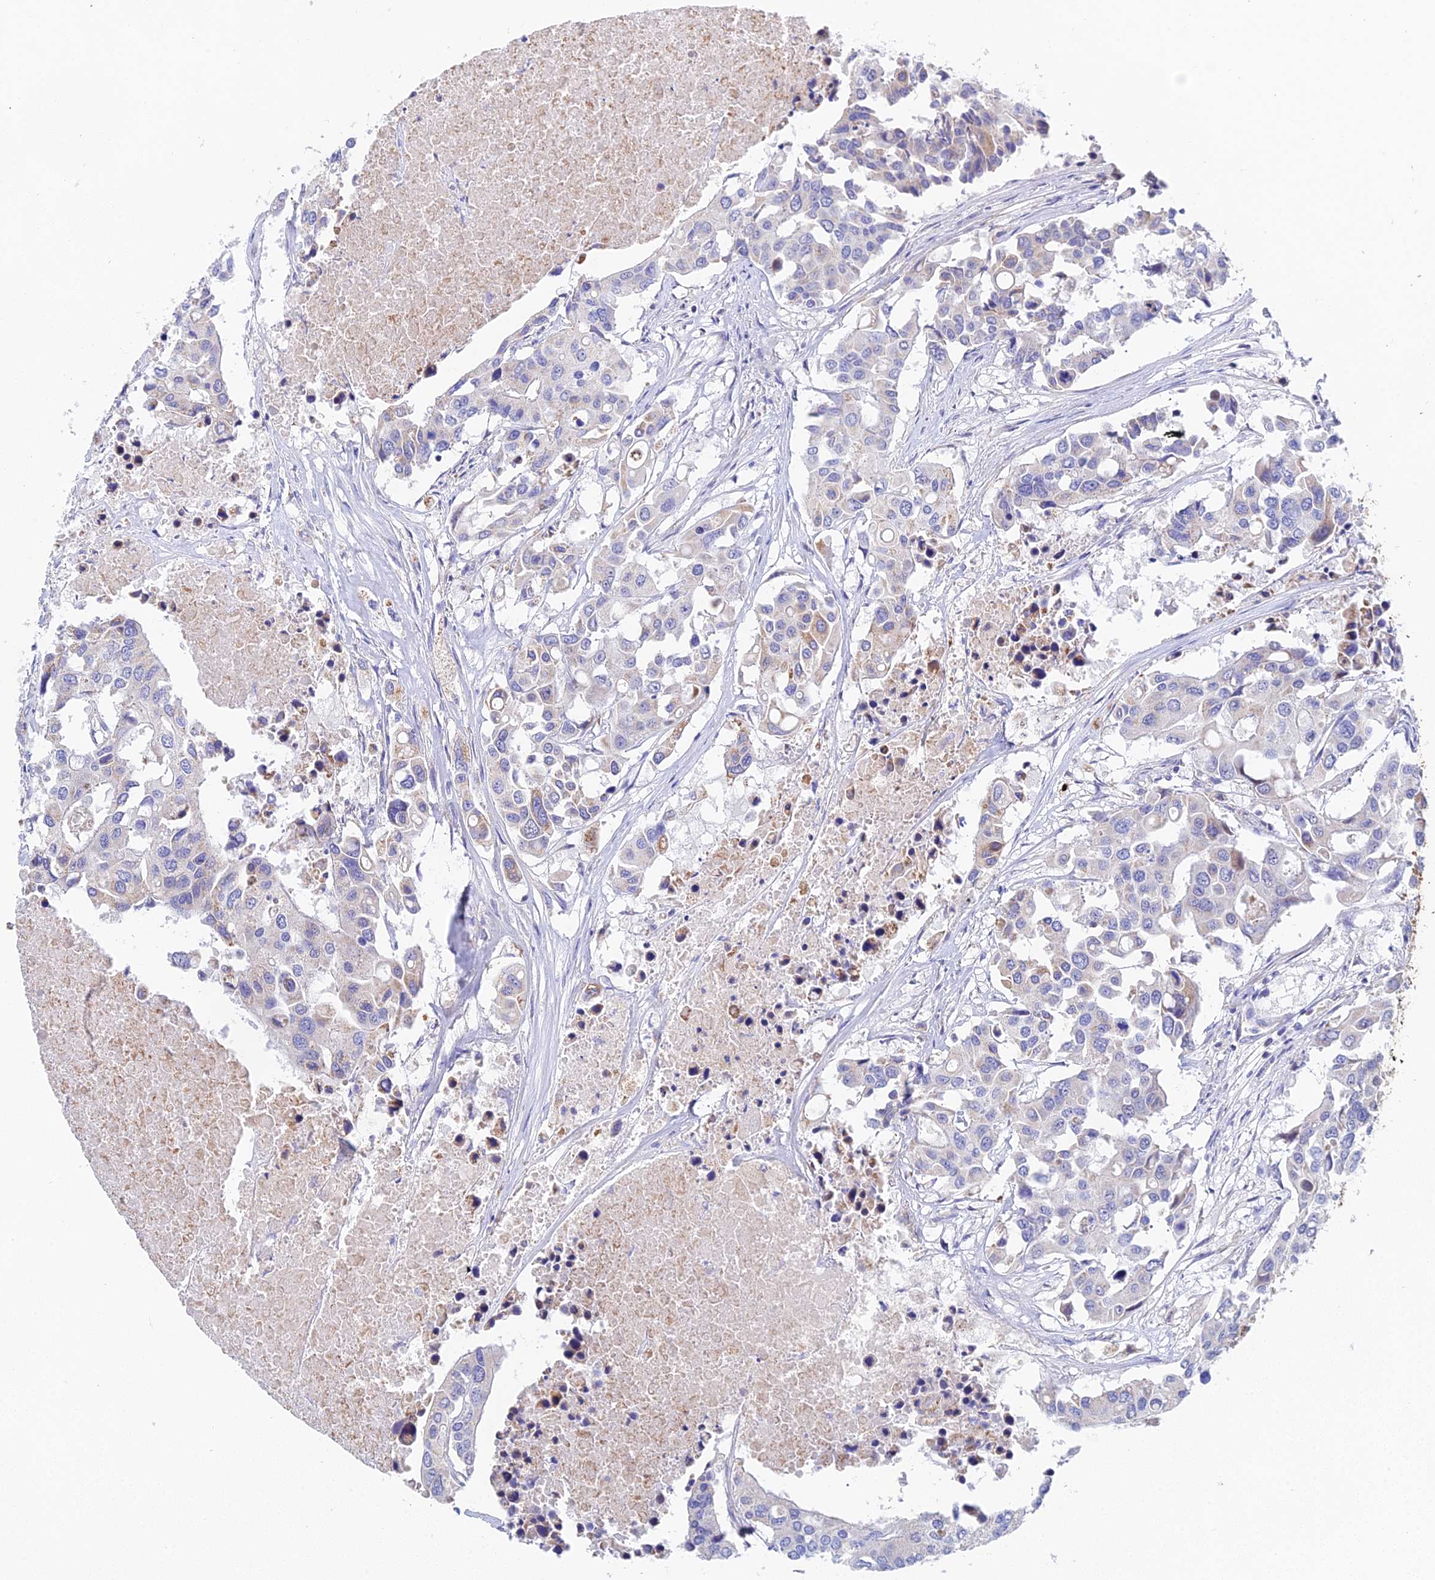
{"staining": {"intensity": "weak", "quantity": "<25%", "location": "cytoplasmic/membranous"}, "tissue": "colorectal cancer", "cell_type": "Tumor cells", "image_type": "cancer", "snomed": [{"axis": "morphology", "description": "Adenocarcinoma, NOS"}, {"axis": "topography", "description": "Colon"}], "caption": "A photomicrograph of human colorectal cancer (adenocarcinoma) is negative for staining in tumor cells.", "gene": "PPP2R2C", "patient": {"sex": "male", "age": 77}}